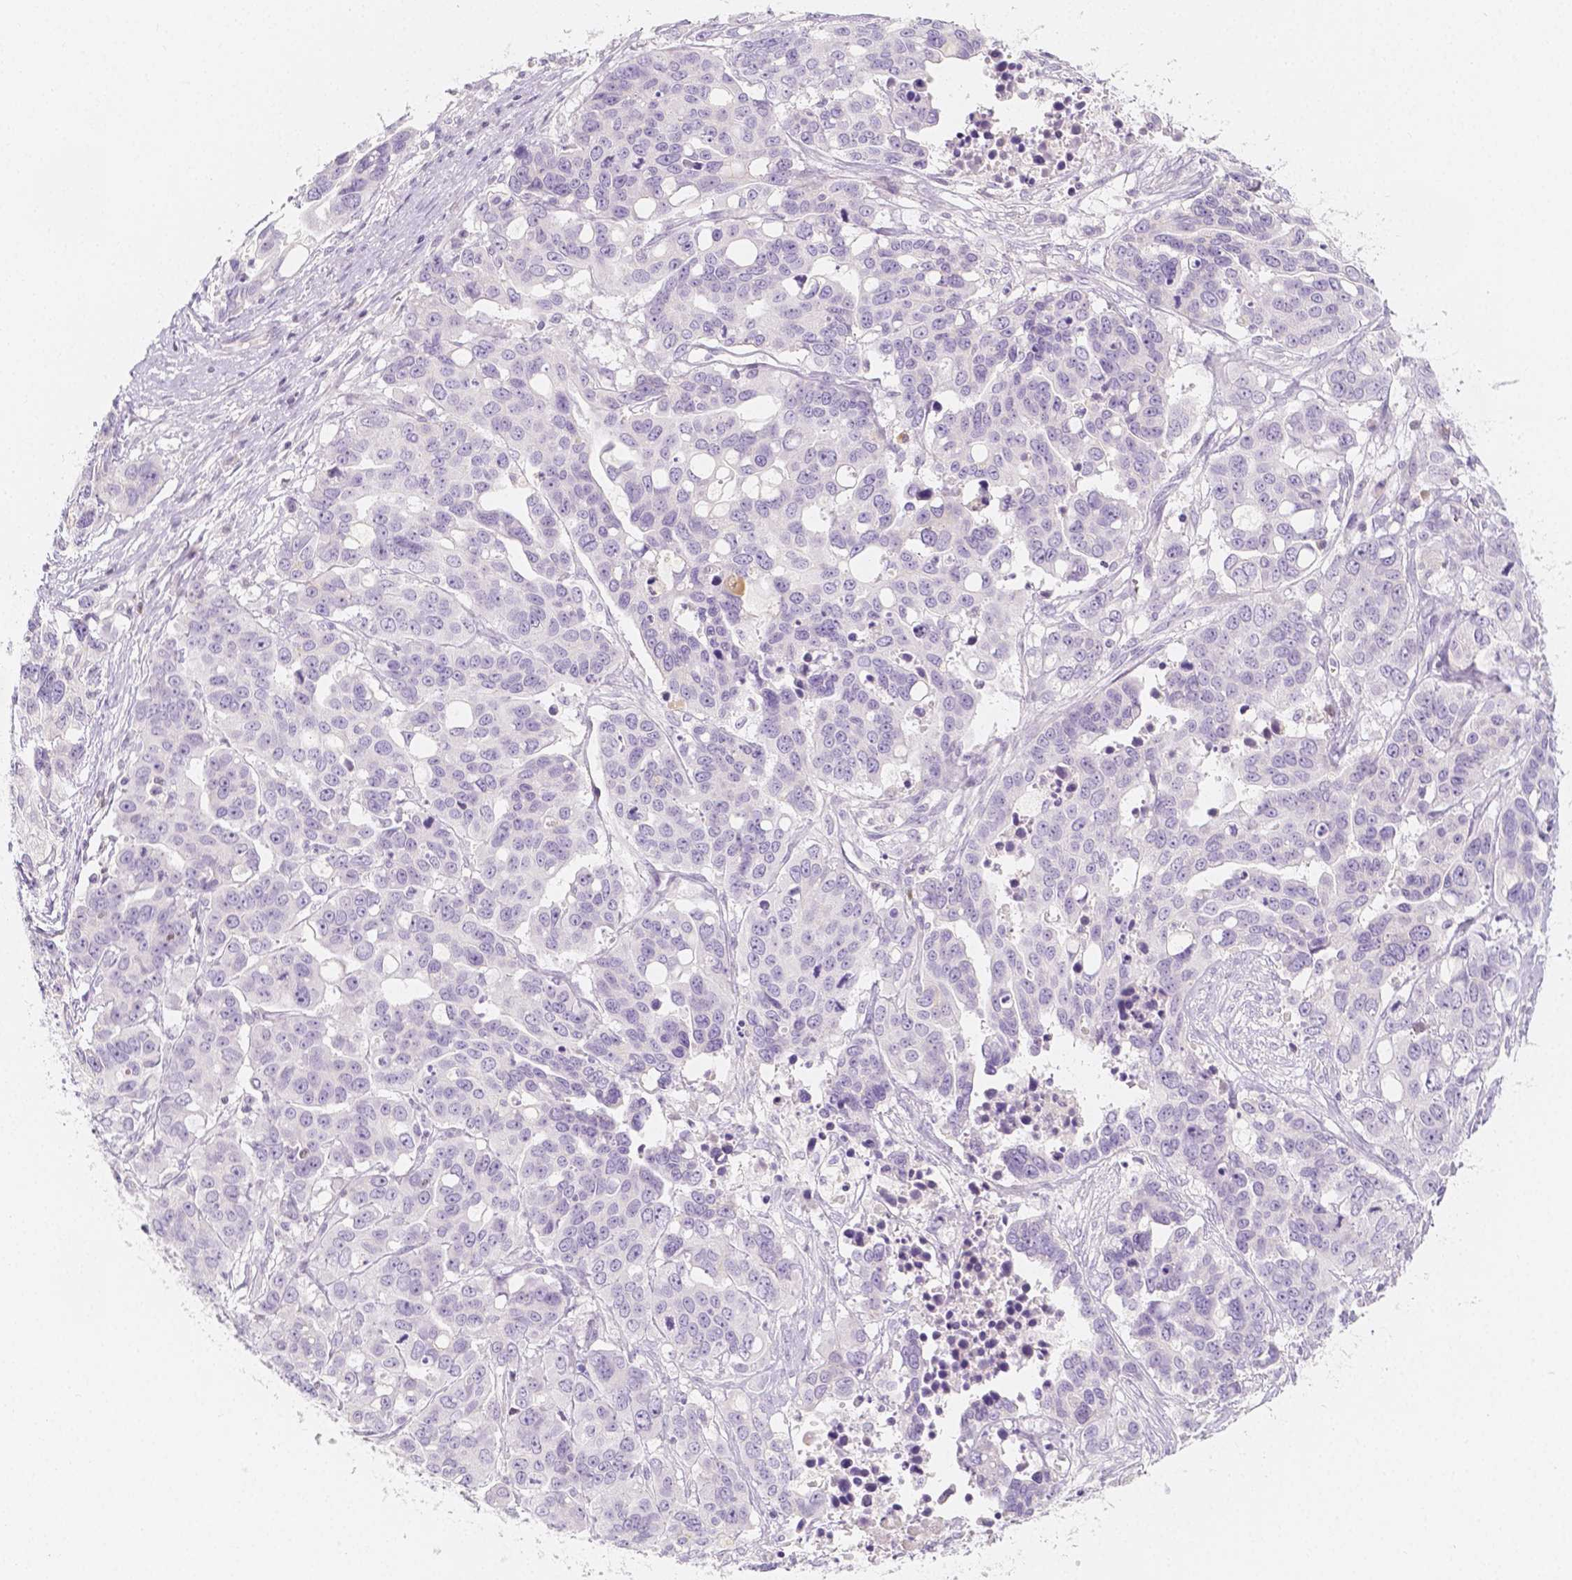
{"staining": {"intensity": "negative", "quantity": "none", "location": "none"}, "tissue": "ovarian cancer", "cell_type": "Tumor cells", "image_type": "cancer", "snomed": [{"axis": "morphology", "description": "Carcinoma, endometroid"}, {"axis": "topography", "description": "Ovary"}], "caption": "High magnification brightfield microscopy of ovarian cancer (endometroid carcinoma) stained with DAB (brown) and counterstained with hematoxylin (blue): tumor cells show no significant staining. The staining was performed using DAB (3,3'-diaminobenzidine) to visualize the protein expression in brown, while the nuclei were stained in blue with hematoxylin (Magnification: 20x).", "gene": "BATF", "patient": {"sex": "female", "age": 78}}